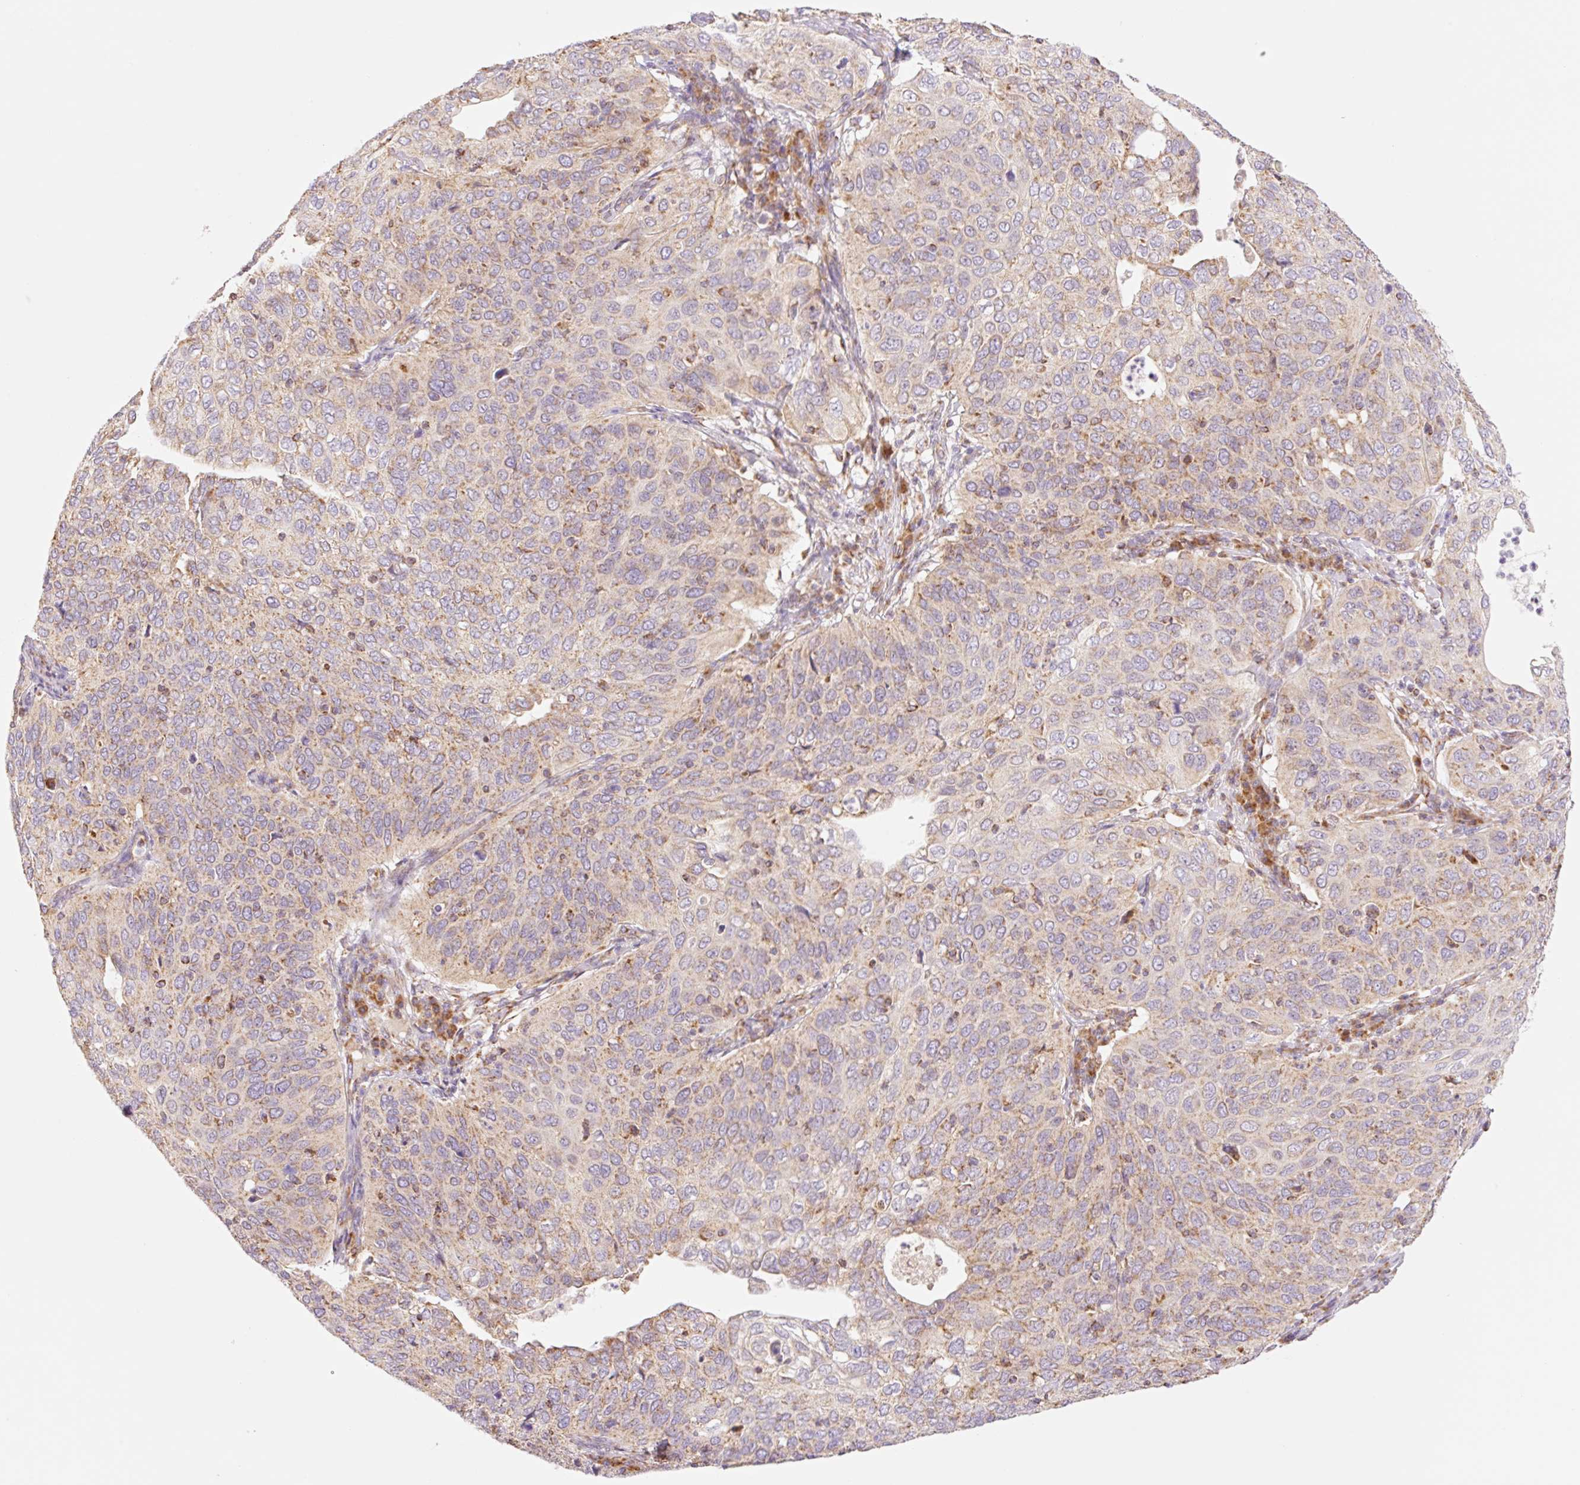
{"staining": {"intensity": "weak", "quantity": "<25%", "location": "cytoplasmic/membranous"}, "tissue": "cervical cancer", "cell_type": "Tumor cells", "image_type": "cancer", "snomed": [{"axis": "morphology", "description": "Squamous cell carcinoma, NOS"}, {"axis": "topography", "description": "Cervix"}], "caption": "Tumor cells are negative for protein expression in human squamous cell carcinoma (cervical).", "gene": "GOSR2", "patient": {"sex": "female", "age": 36}}